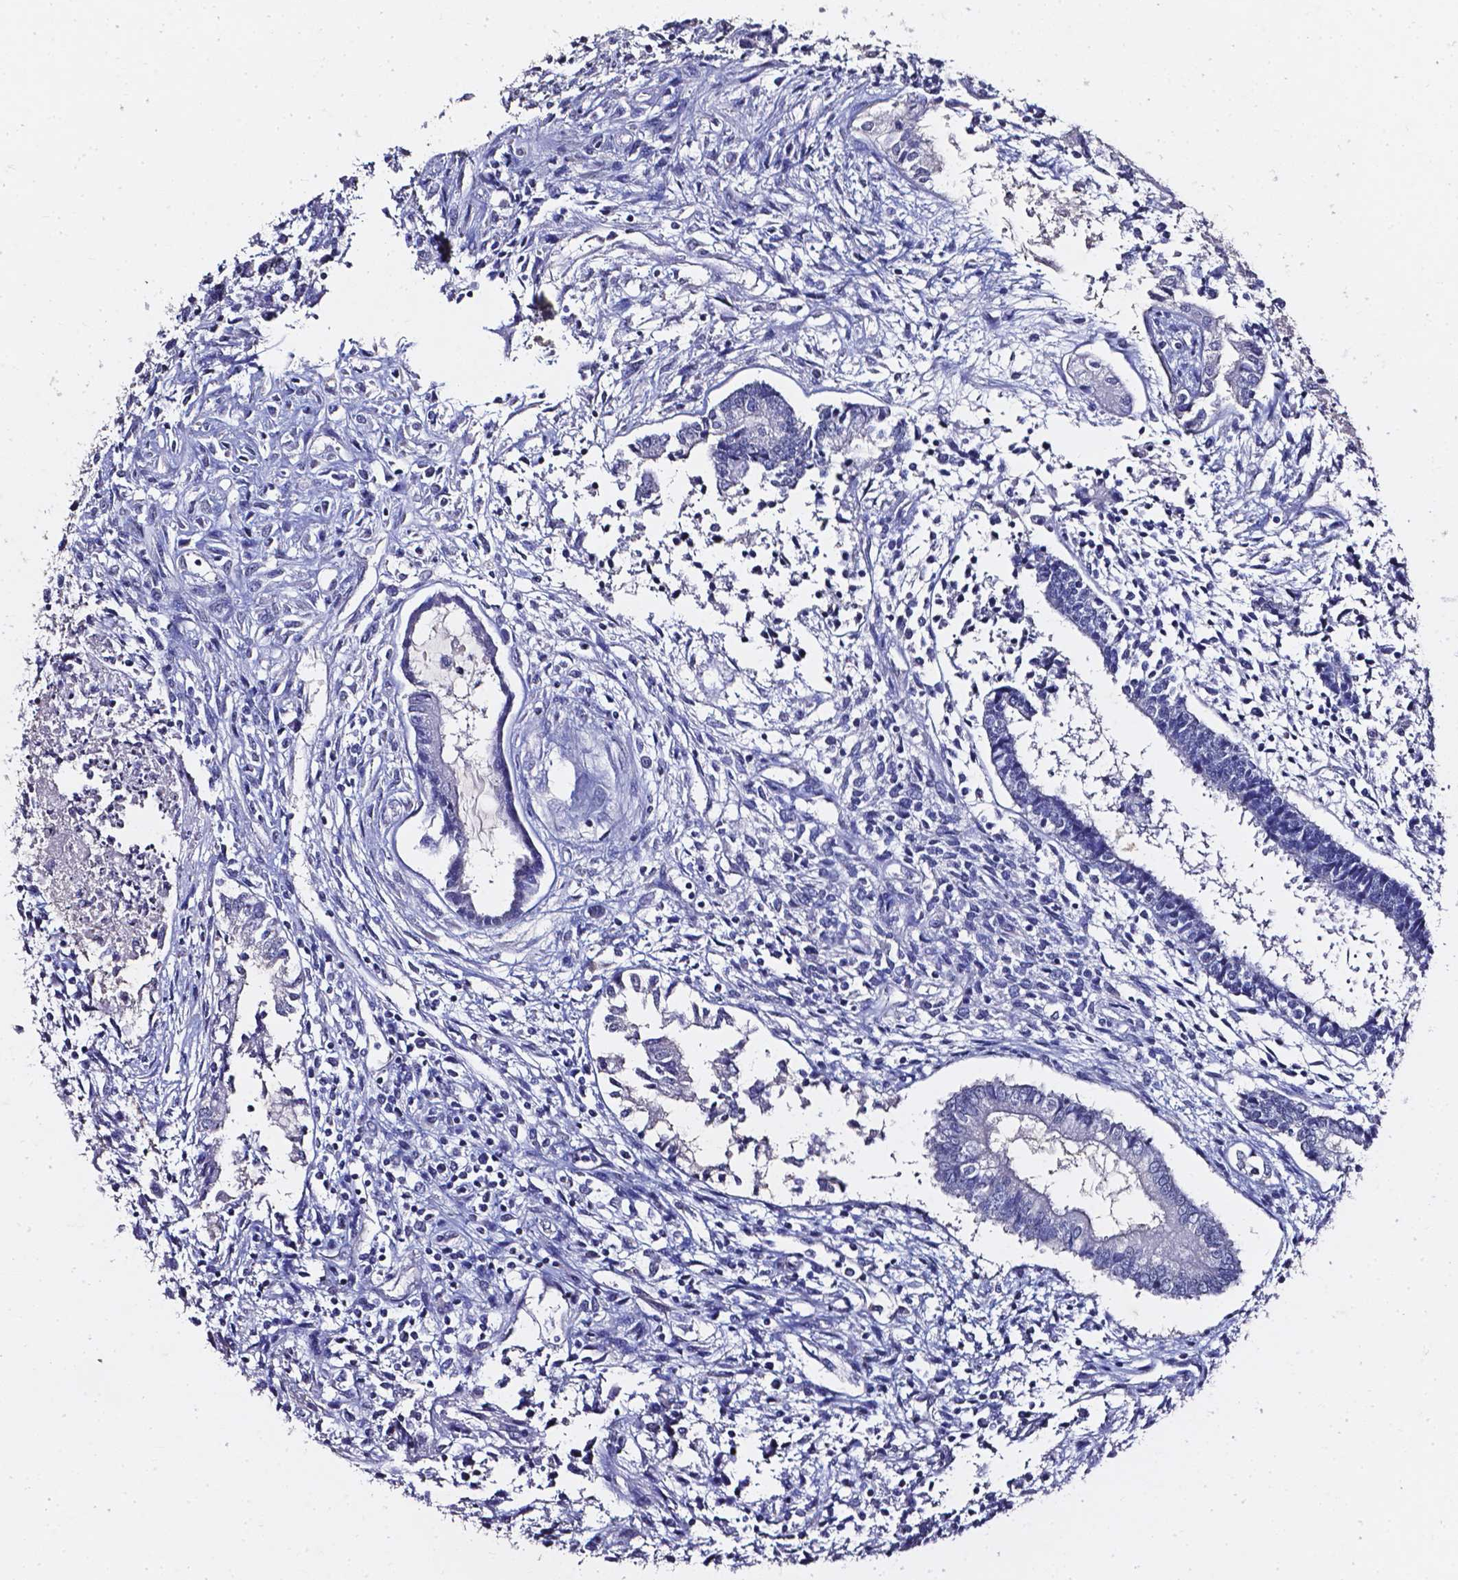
{"staining": {"intensity": "negative", "quantity": "none", "location": "none"}, "tissue": "testis cancer", "cell_type": "Tumor cells", "image_type": "cancer", "snomed": [{"axis": "morphology", "description": "Carcinoma, Embryonal, NOS"}, {"axis": "topography", "description": "Testis"}], "caption": "IHC of testis cancer shows no staining in tumor cells. Brightfield microscopy of IHC stained with DAB (brown) and hematoxylin (blue), captured at high magnification.", "gene": "AKR1B10", "patient": {"sex": "male", "age": 37}}